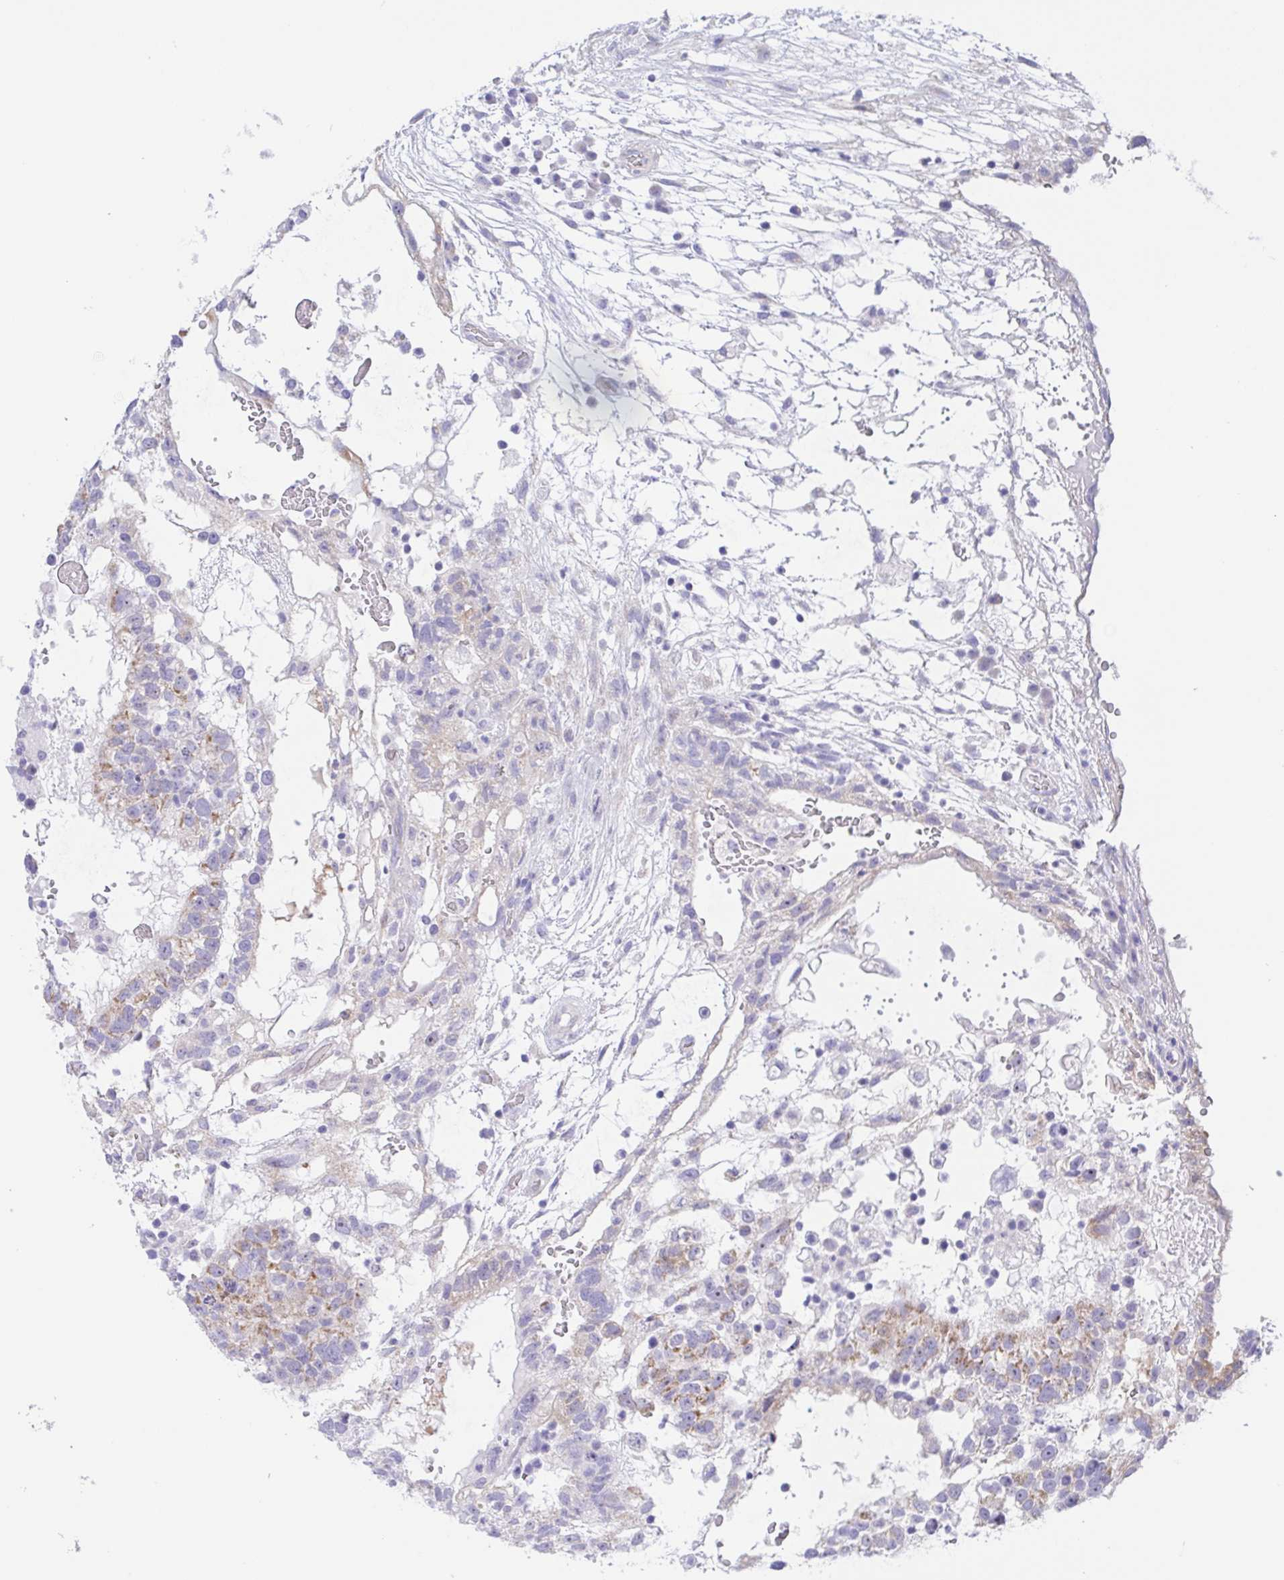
{"staining": {"intensity": "moderate", "quantity": "<25%", "location": "cytoplasmic/membranous"}, "tissue": "testis cancer", "cell_type": "Tumor cells", "image_type": "cancer", "snomed": [{"axis": "morphology", "description": "Normal tissue, NOS"}, {"axis": "morphology", "description": "Carcinoma, Embryonal, NOS"}, {"axis": "topography", "description": "Testis"}], "caption": "Human testis embryonal carcinoma stained with a brown dye reveals moderate cytoplasmic/membranous positive staining in about <25% of tumor cells.", "gene": "MUCL3", "patient": {"sex": "male", "age": 32}}